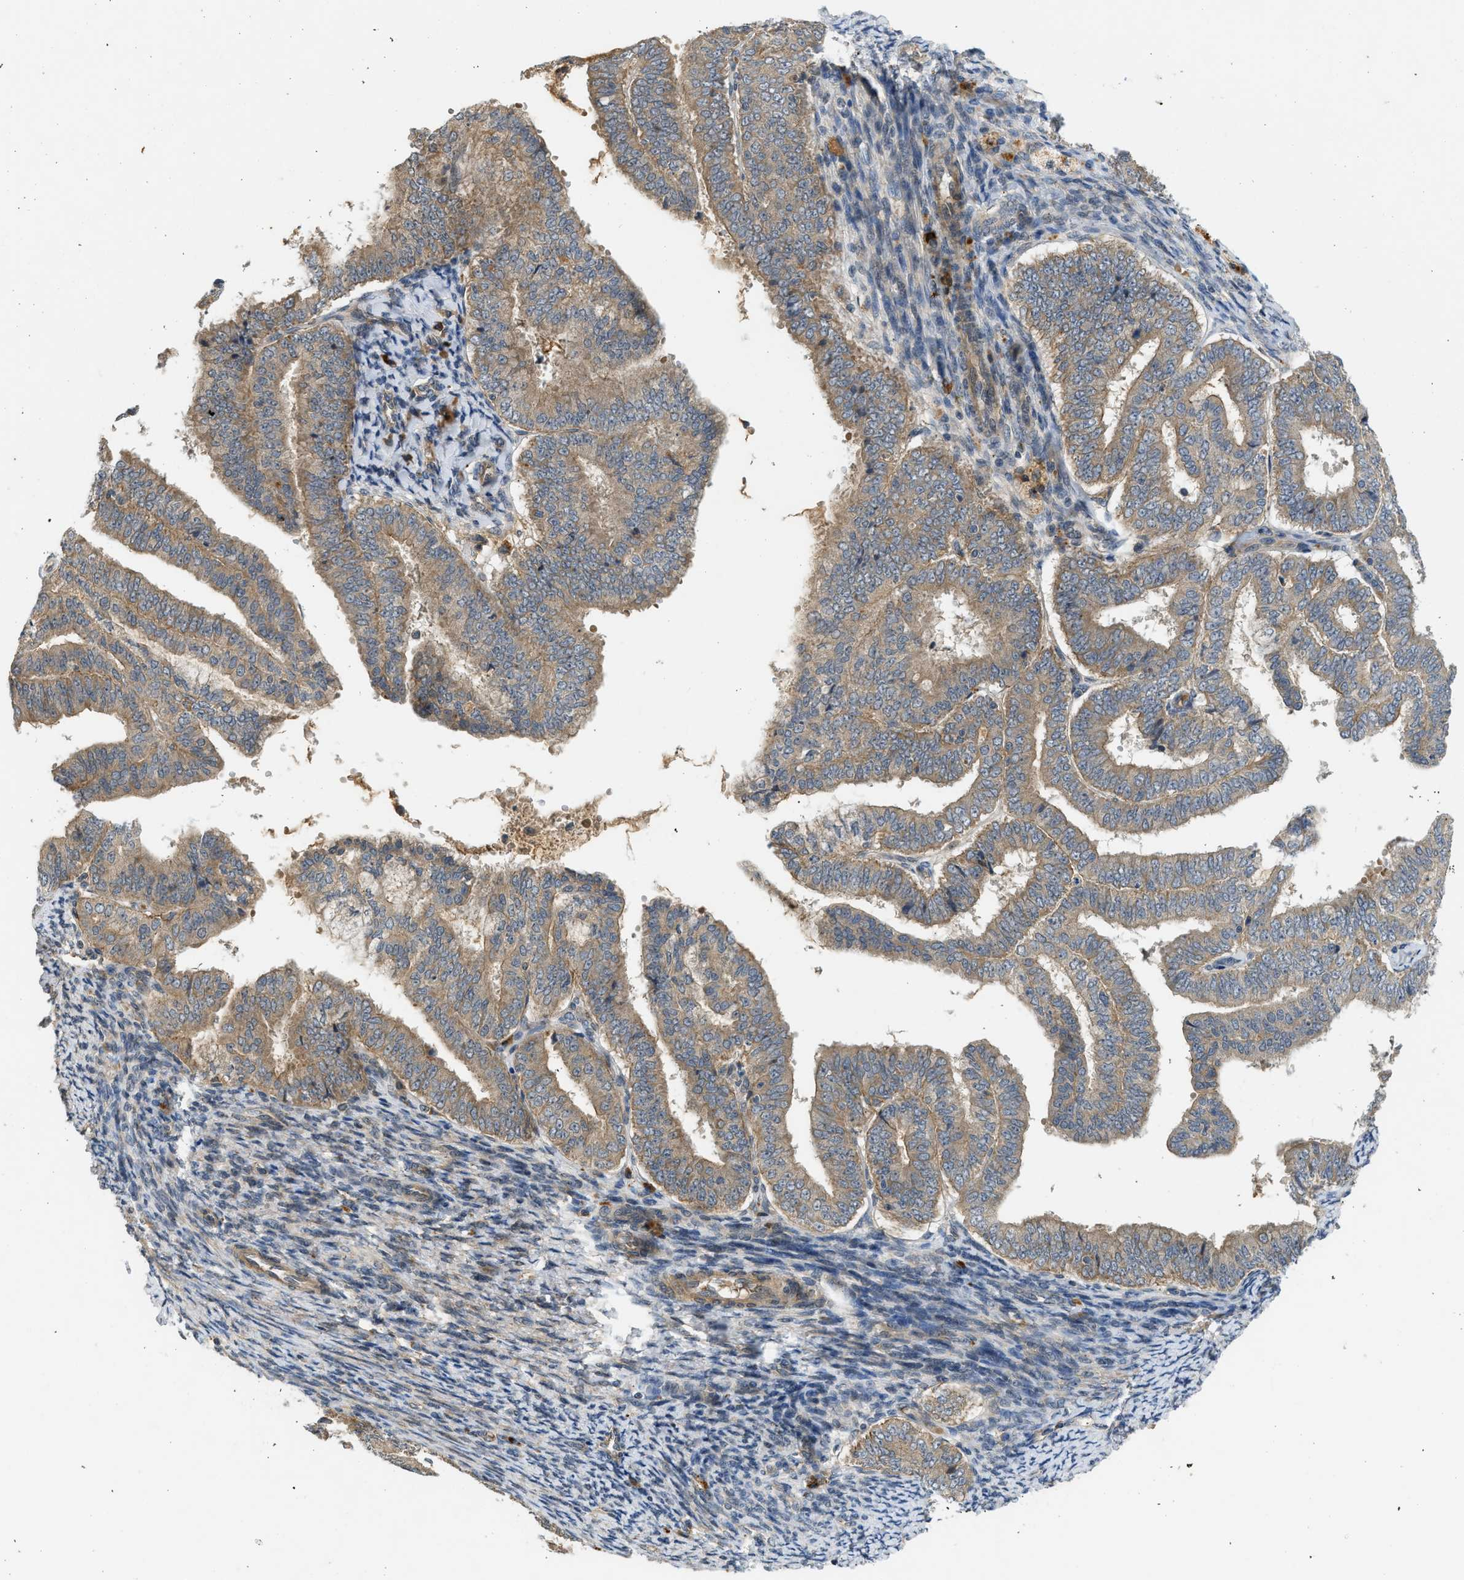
{"staining": {"intensity": "weak", "quantity": ">75%", "location": "cytoplasmic/membranous"}, "tissue": "endometrial cancer", "cell_type": "Tumor cells", "image_type": "cancer", "snomed": [{"axis": "morphology", "description": "Adenocarcinoma, NOS"}, {"axis": "topography", "description": "Endometrium"}], "caption": "Endometrial cancer (adenocarcinoma) was stained to show a protein in brown. There is low levels of weak cytoplasmic/membranous positivity in about >75% of tumor cells. The staining was performed using DAB (3,3'-diaminobenzidine) to visualize the protein expression in brown, while the nuclei were stained in blue with hematoxylin (Magnification: 20x).", "gene": "ADCY8", "patient": {"sex": "female", "age": 63}}